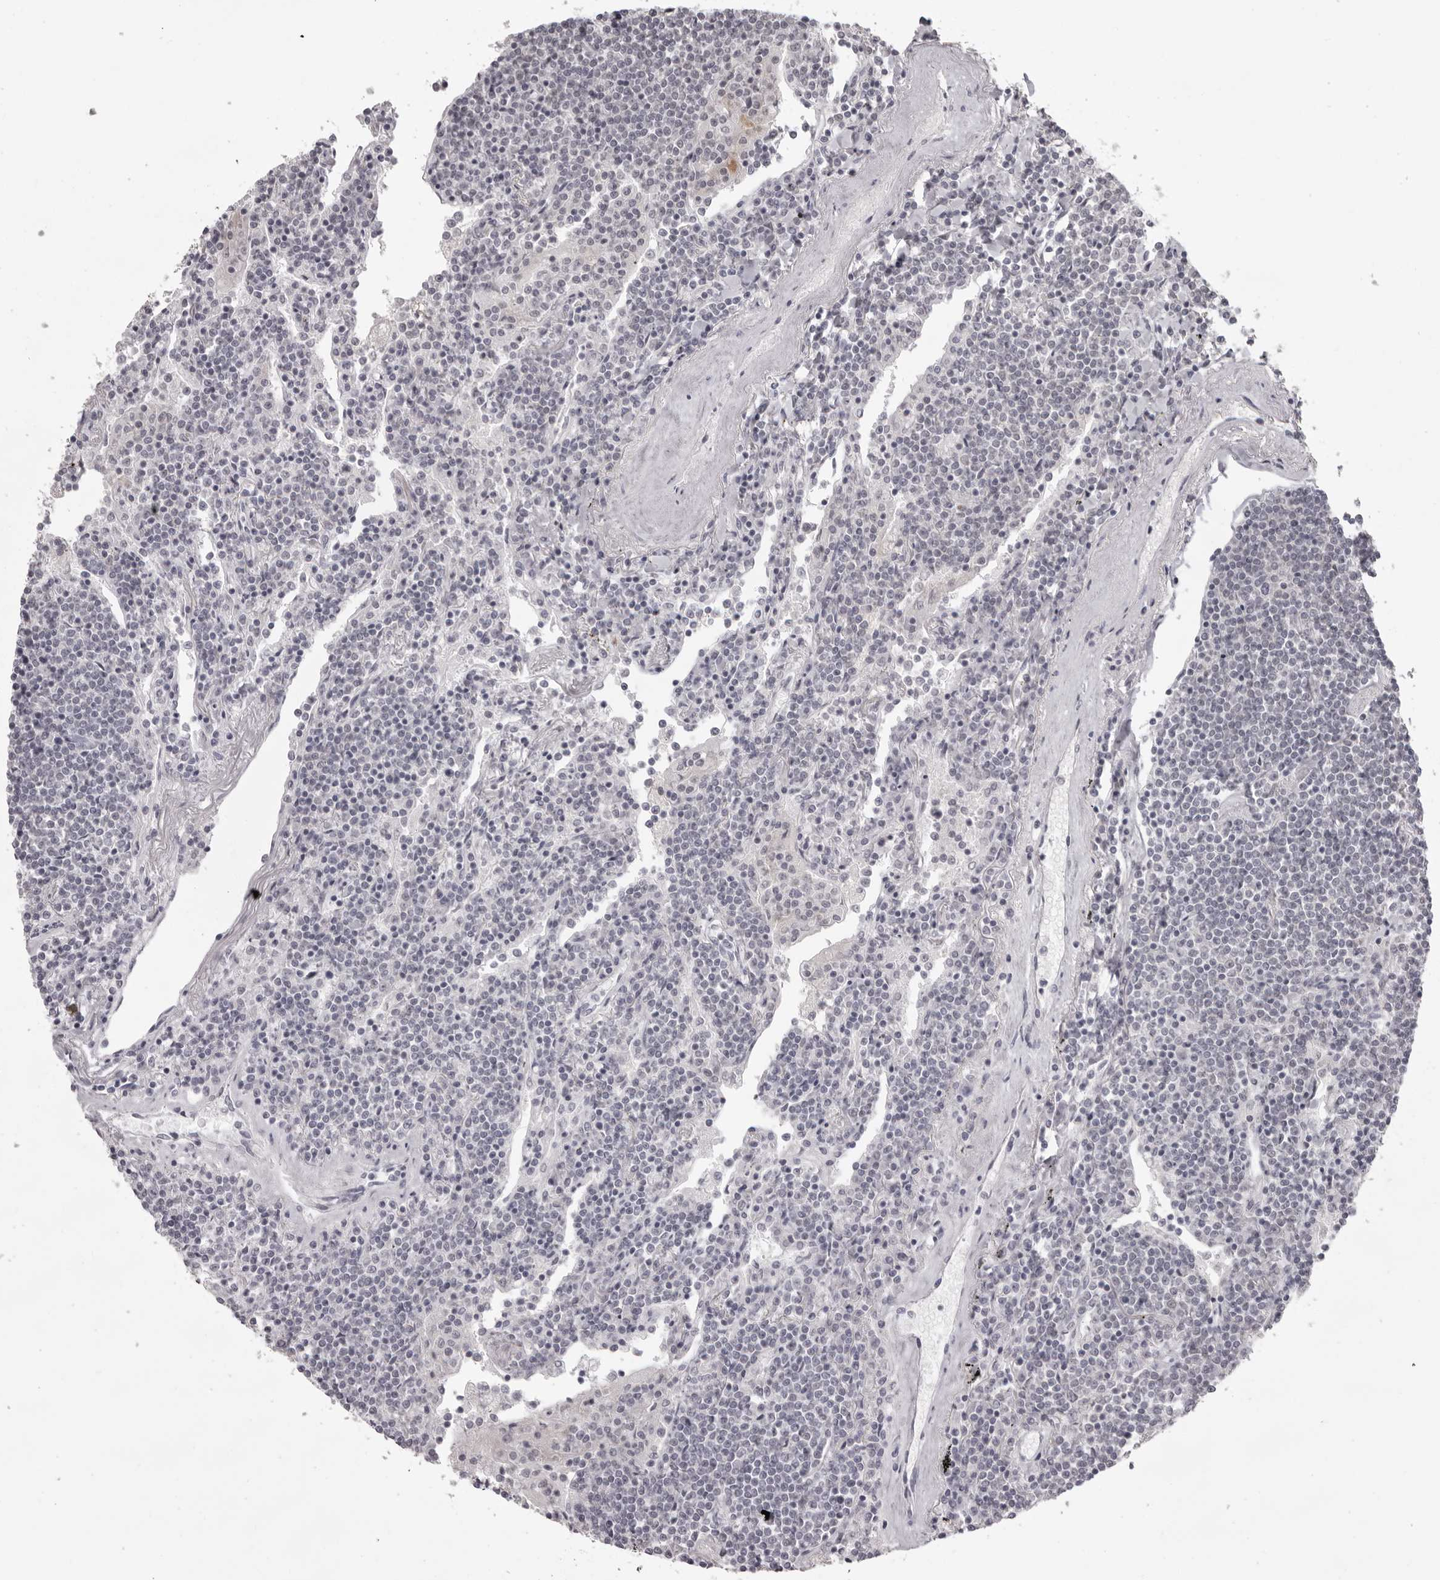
{"staining": {"intensity": "negative", "quantity": "none", "location": "none"}, "tissue": "lymphoma", "cell_type": "Tumor cells", "image_type": "cancer", "snomed": [{"axis": "morphology", "description": "Malignant lymphoma, non-Hodgkin's type, Low grade"}, {"axis": "topography", "description": "Lung"}], "caption": "This photomicrograph is of lymphoma stained with immunohistochemistry (IHC) to label a protein in brown with the nuclei are counter-stained blue. There is no positivity in tumor cells.", "gene": "NUDT18", "patient": {"sex": "female", "age": 71}}